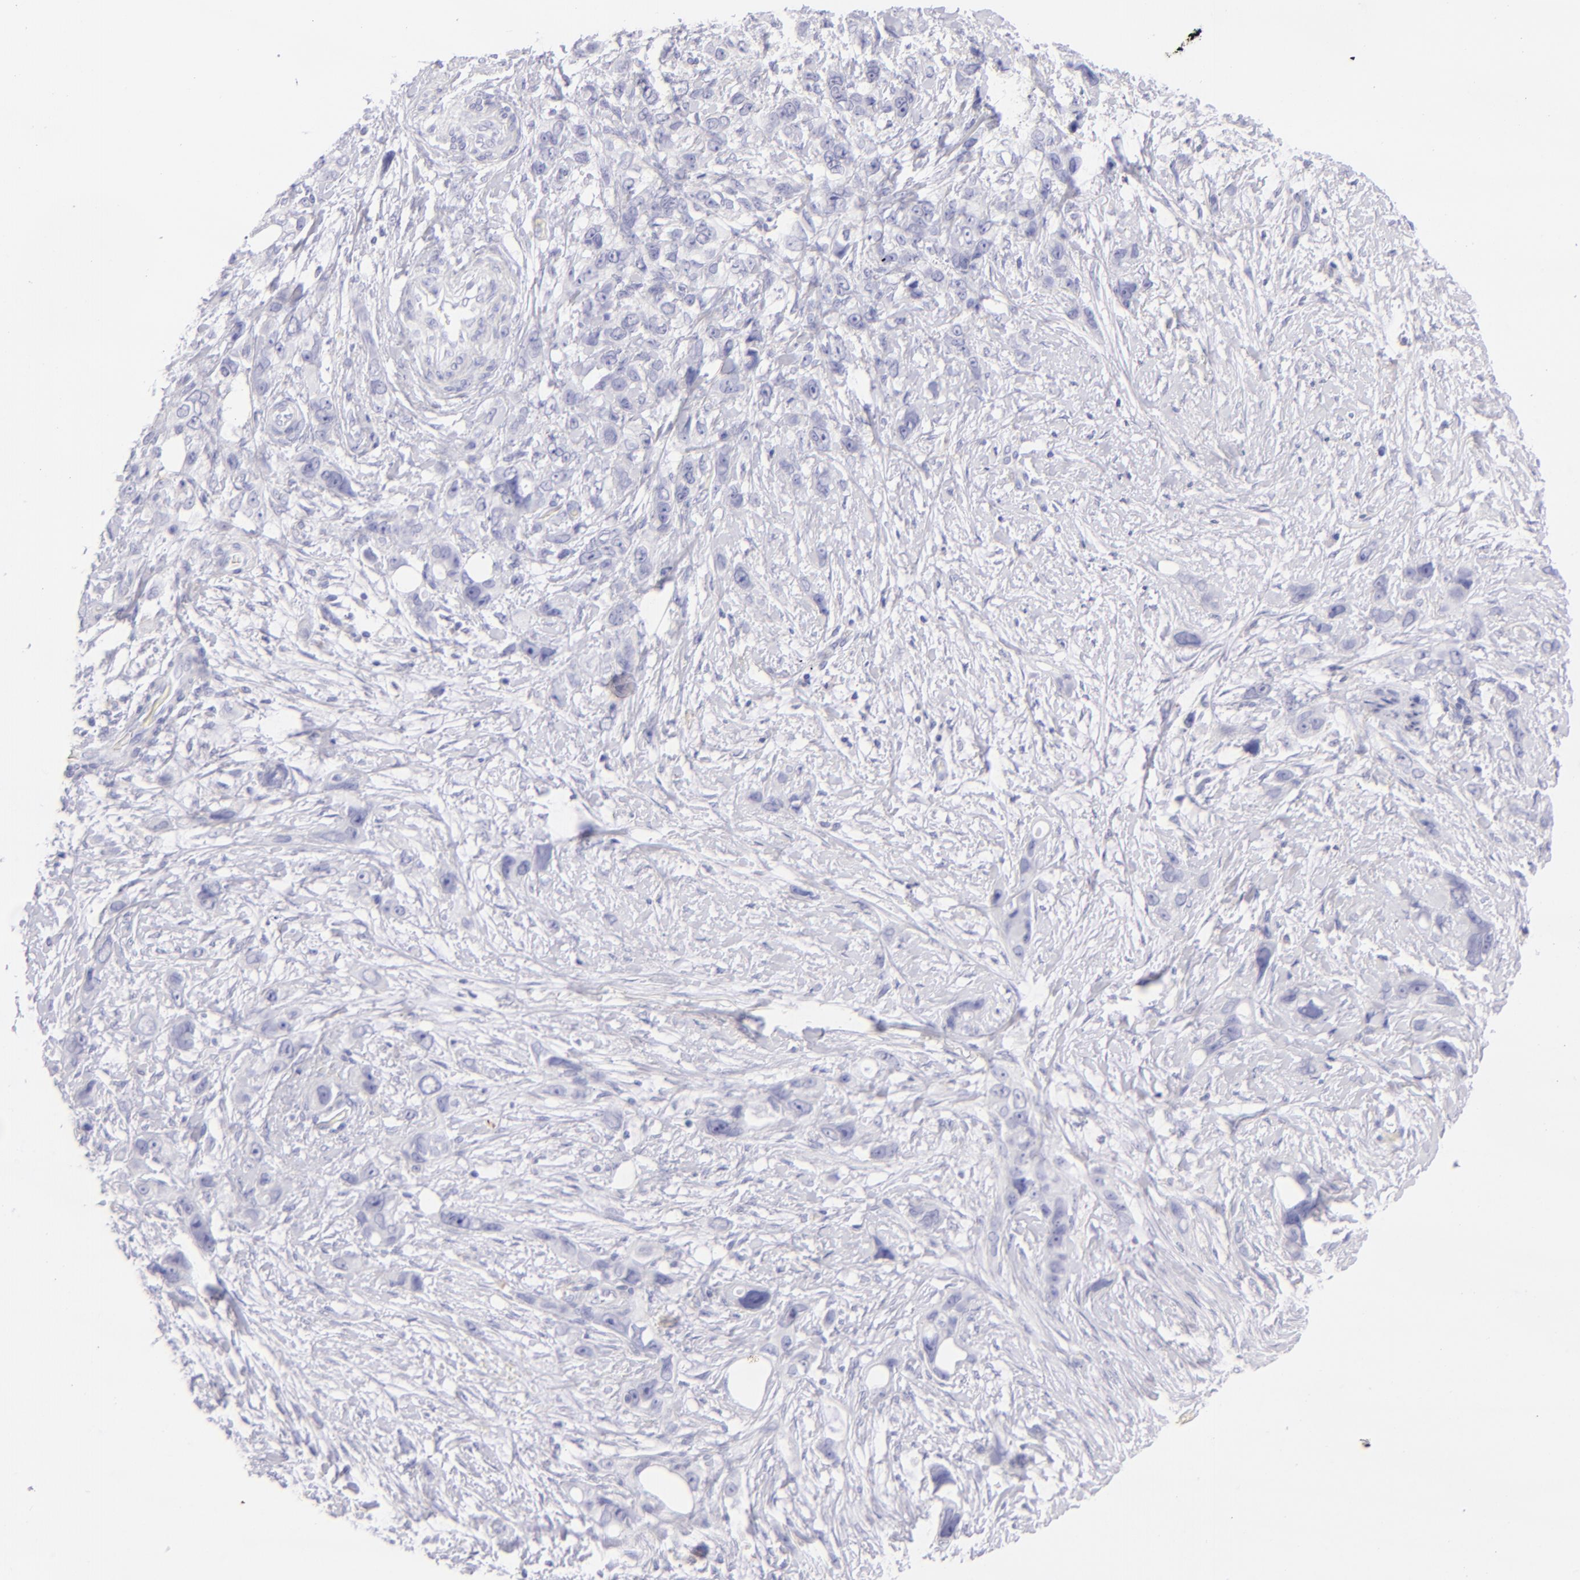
{"staining": {"intensity": "negative", "quantity": "none", "location": "none"}, "tissue": "stomach cancer", "cell_type": "Tumor cells", "image_type": "cancer", "snomed": [{"axis": "morphology", "description": "Adenocarcinoma, NOS"}, {"axis": "topography", "description": "Stomach, upper"}], "caption": "Immunohistochemistry (IHC) image of human stomach cancer stained for a protein (brown), which reveals no positivity in tumor cells.", "gene": "CD72", "patient": {"sex": "male", "age": 47}}